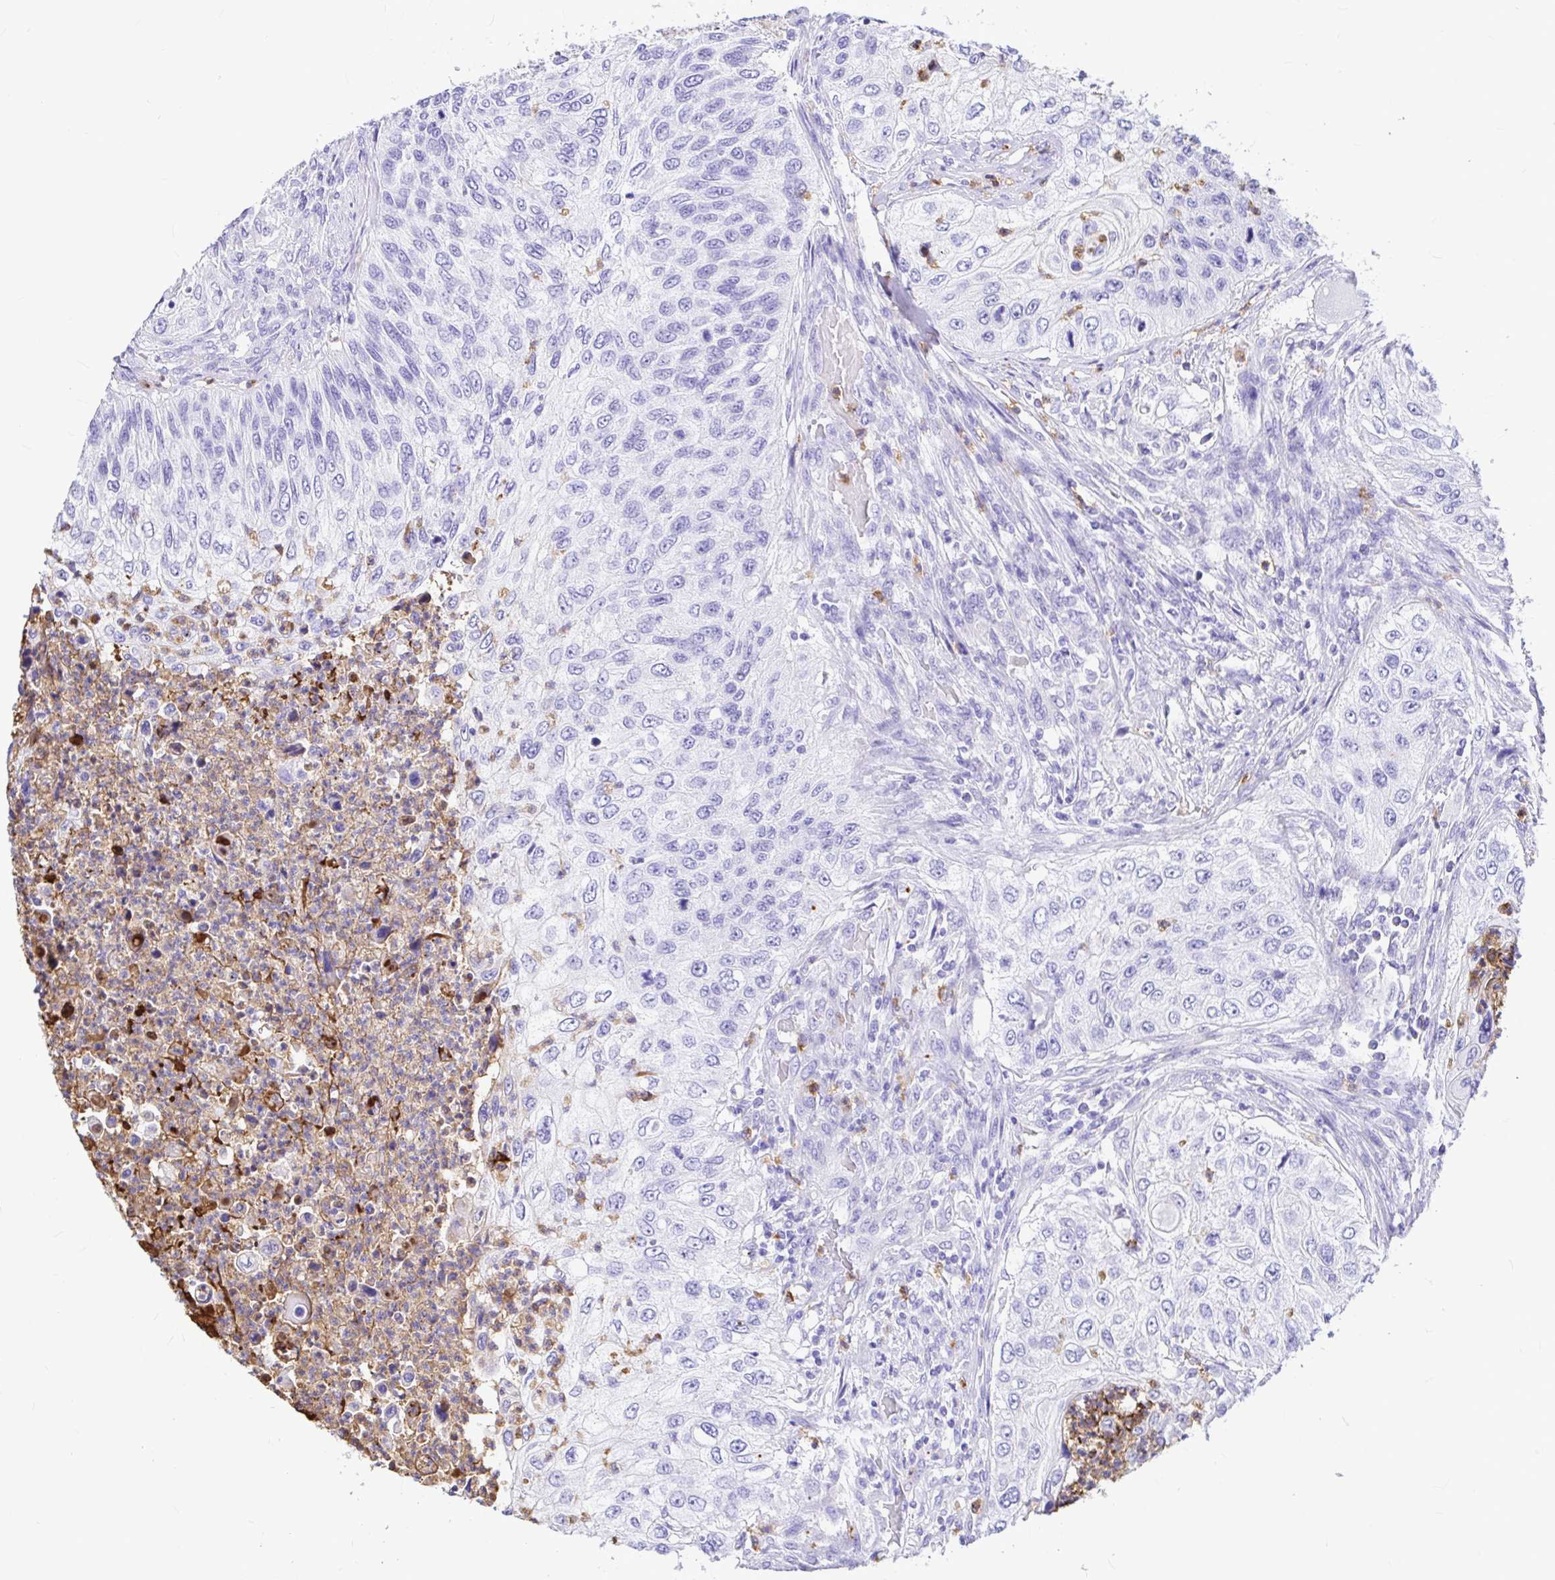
{"staining": {"intensity": "negative", "quantity": "none", "location": "none"}, "tissue": "urothelial cancer", "cell_type": "Tumor cells", "image_type": "cancer", "snomed": [{"axis": "morphology", "description": "Urothelial carcinoma, High grade"}, {"axis": "topography", "description": "Urinary bladder"}], "caption": "Immunohistochemical staining of urothelial cancer demonstrates no significant positivity in tumor cells.", "gene": "CLEC1B", "patient": {"sex": "female", "age": 60}}